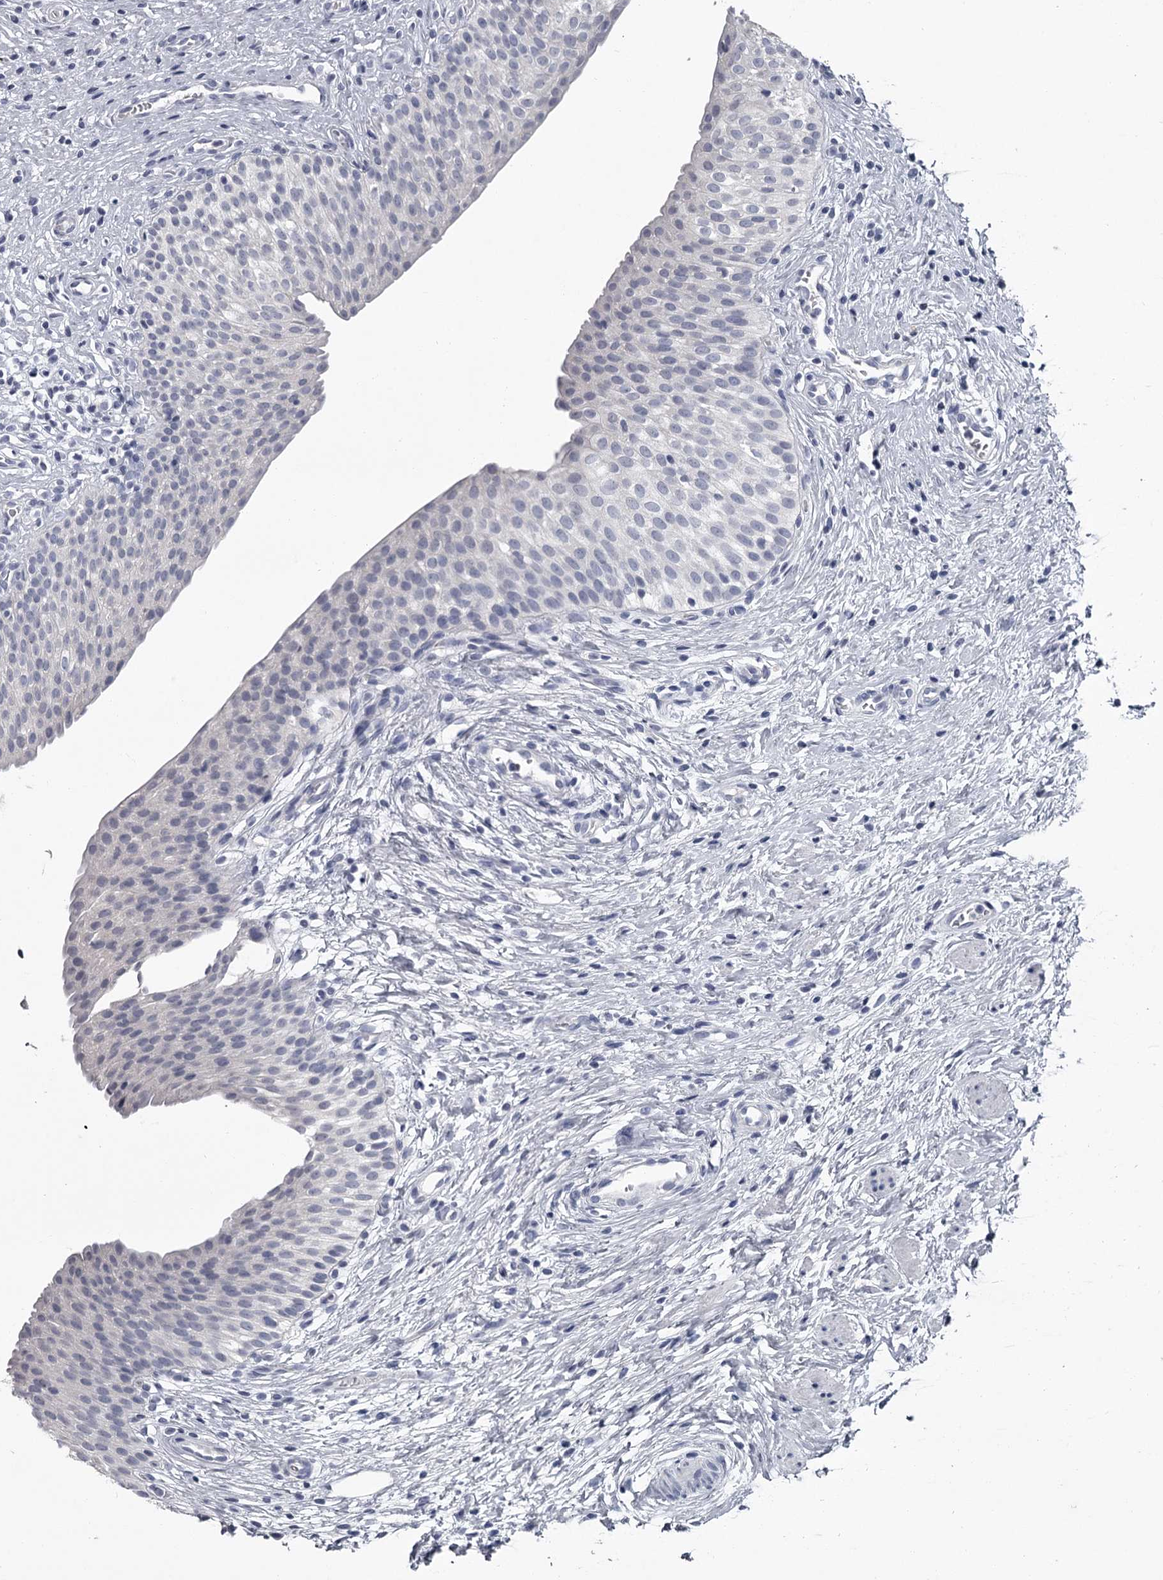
{"staining": {"intensity": "negative", "quantity": "none", "location": "none"}, "tissue": "urinary bladder", "cell_type": "Urothelial cells", "image_type": "normal", "snomed": [{"axis": "morphology", "description": "Normal tissue, NOS"}, {"axis": "topography", "description": "Urinary bladder"}], "caption": "This is a image of immunohistochemistry staining of unremarkable urinary bladder, which shows no expression in urothelial cells. (DAB (3,3'-diaminobenzidine) immunohistochemistry, high magnification).", "gene": "DAO", "patient": {"sex": "male", "age": 1}}